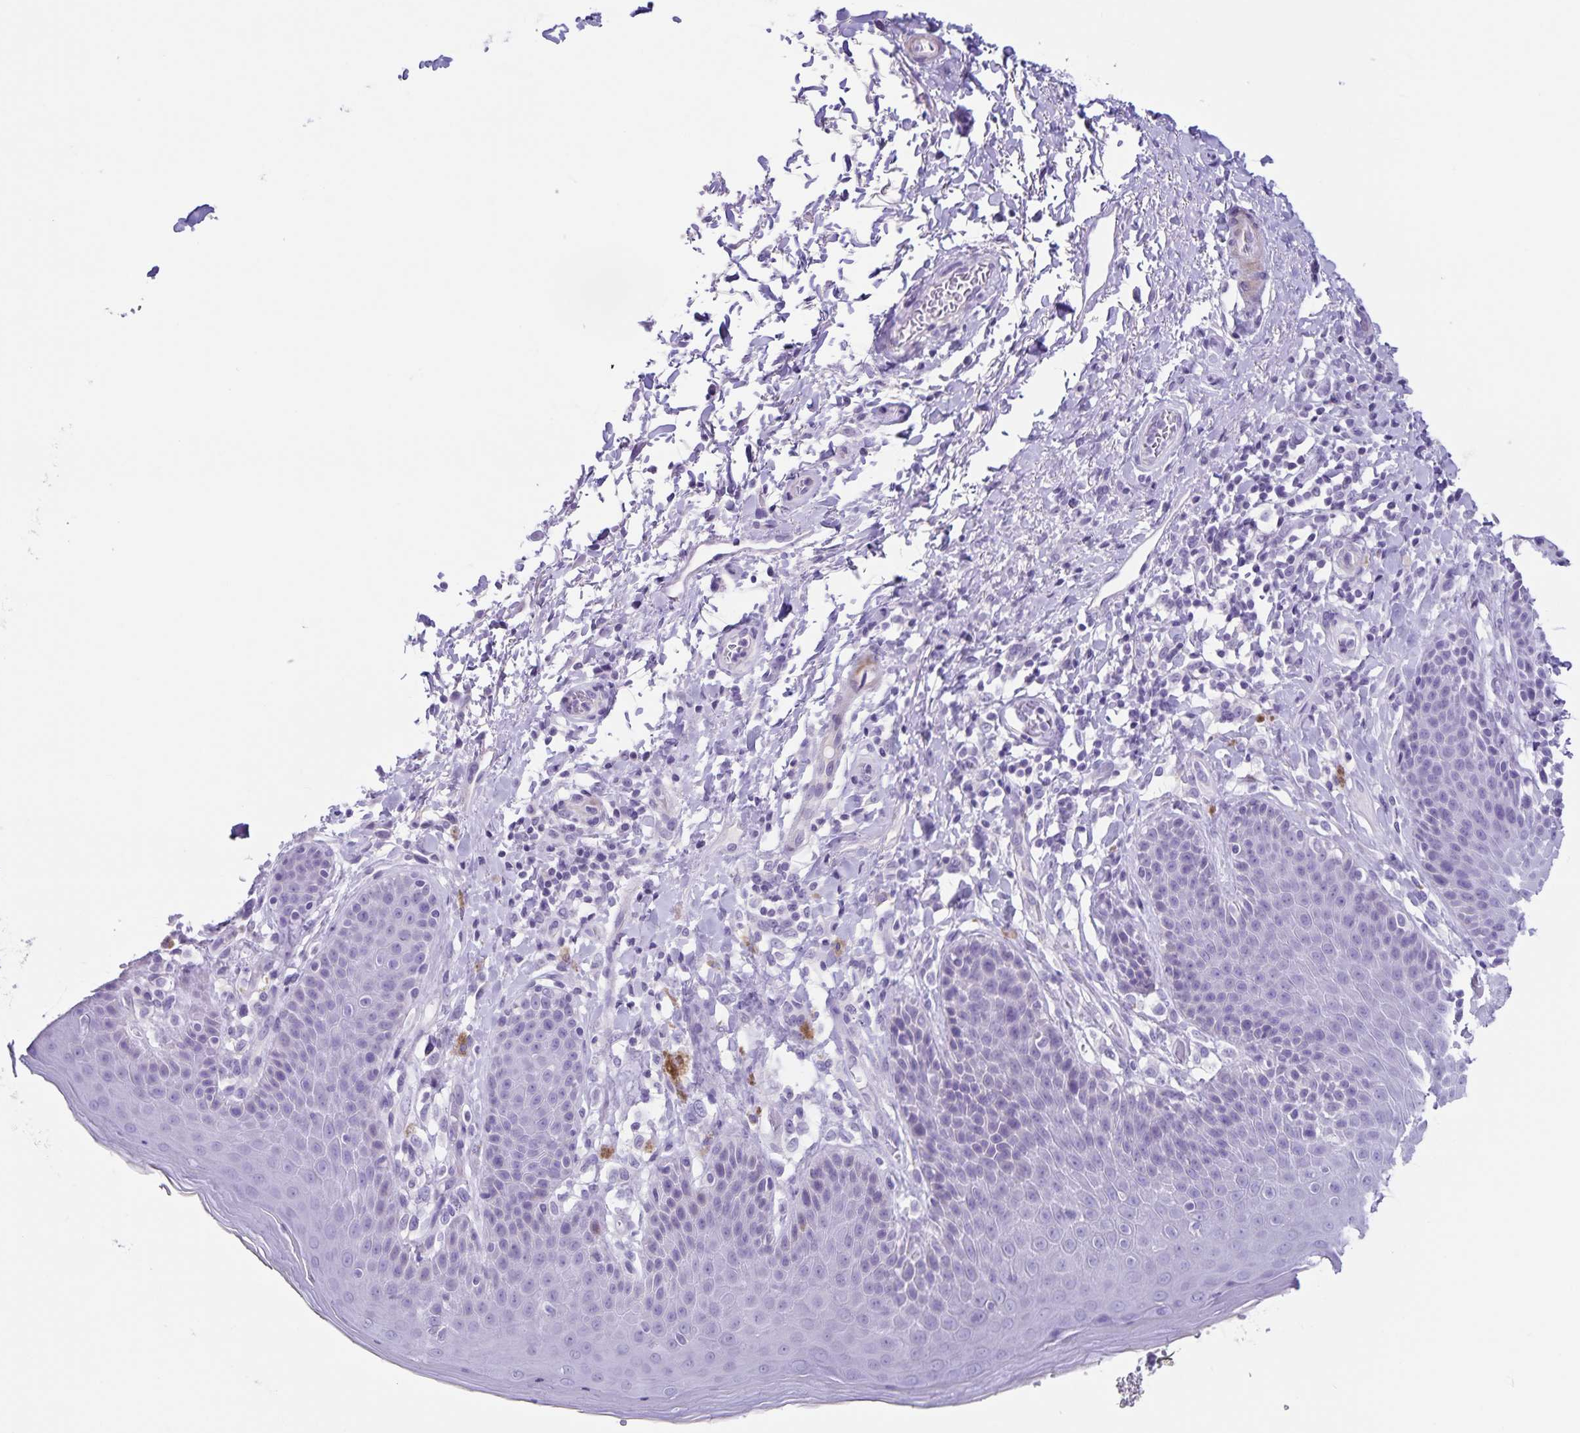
{"staining": {"intensity": "negative", "quantity": "none", "location": "none"}, "tissue": "skin", "cell_type": "Epidermal cells", "image_type": "normal", "snomed": [{"axis": "morphology", "description": "Normal tissue, NOS"}, {"axis": "topography", "description": "Anal"}, {"axis": "topography", "description": "Peripheral nerve tissue"}], "caption": "Immunohistochemical staining of unremarkable skin reveals no significant staining in epidermal cells.", "gene": "C11orf42", "patient": {"sex": "male", "age": 51}}